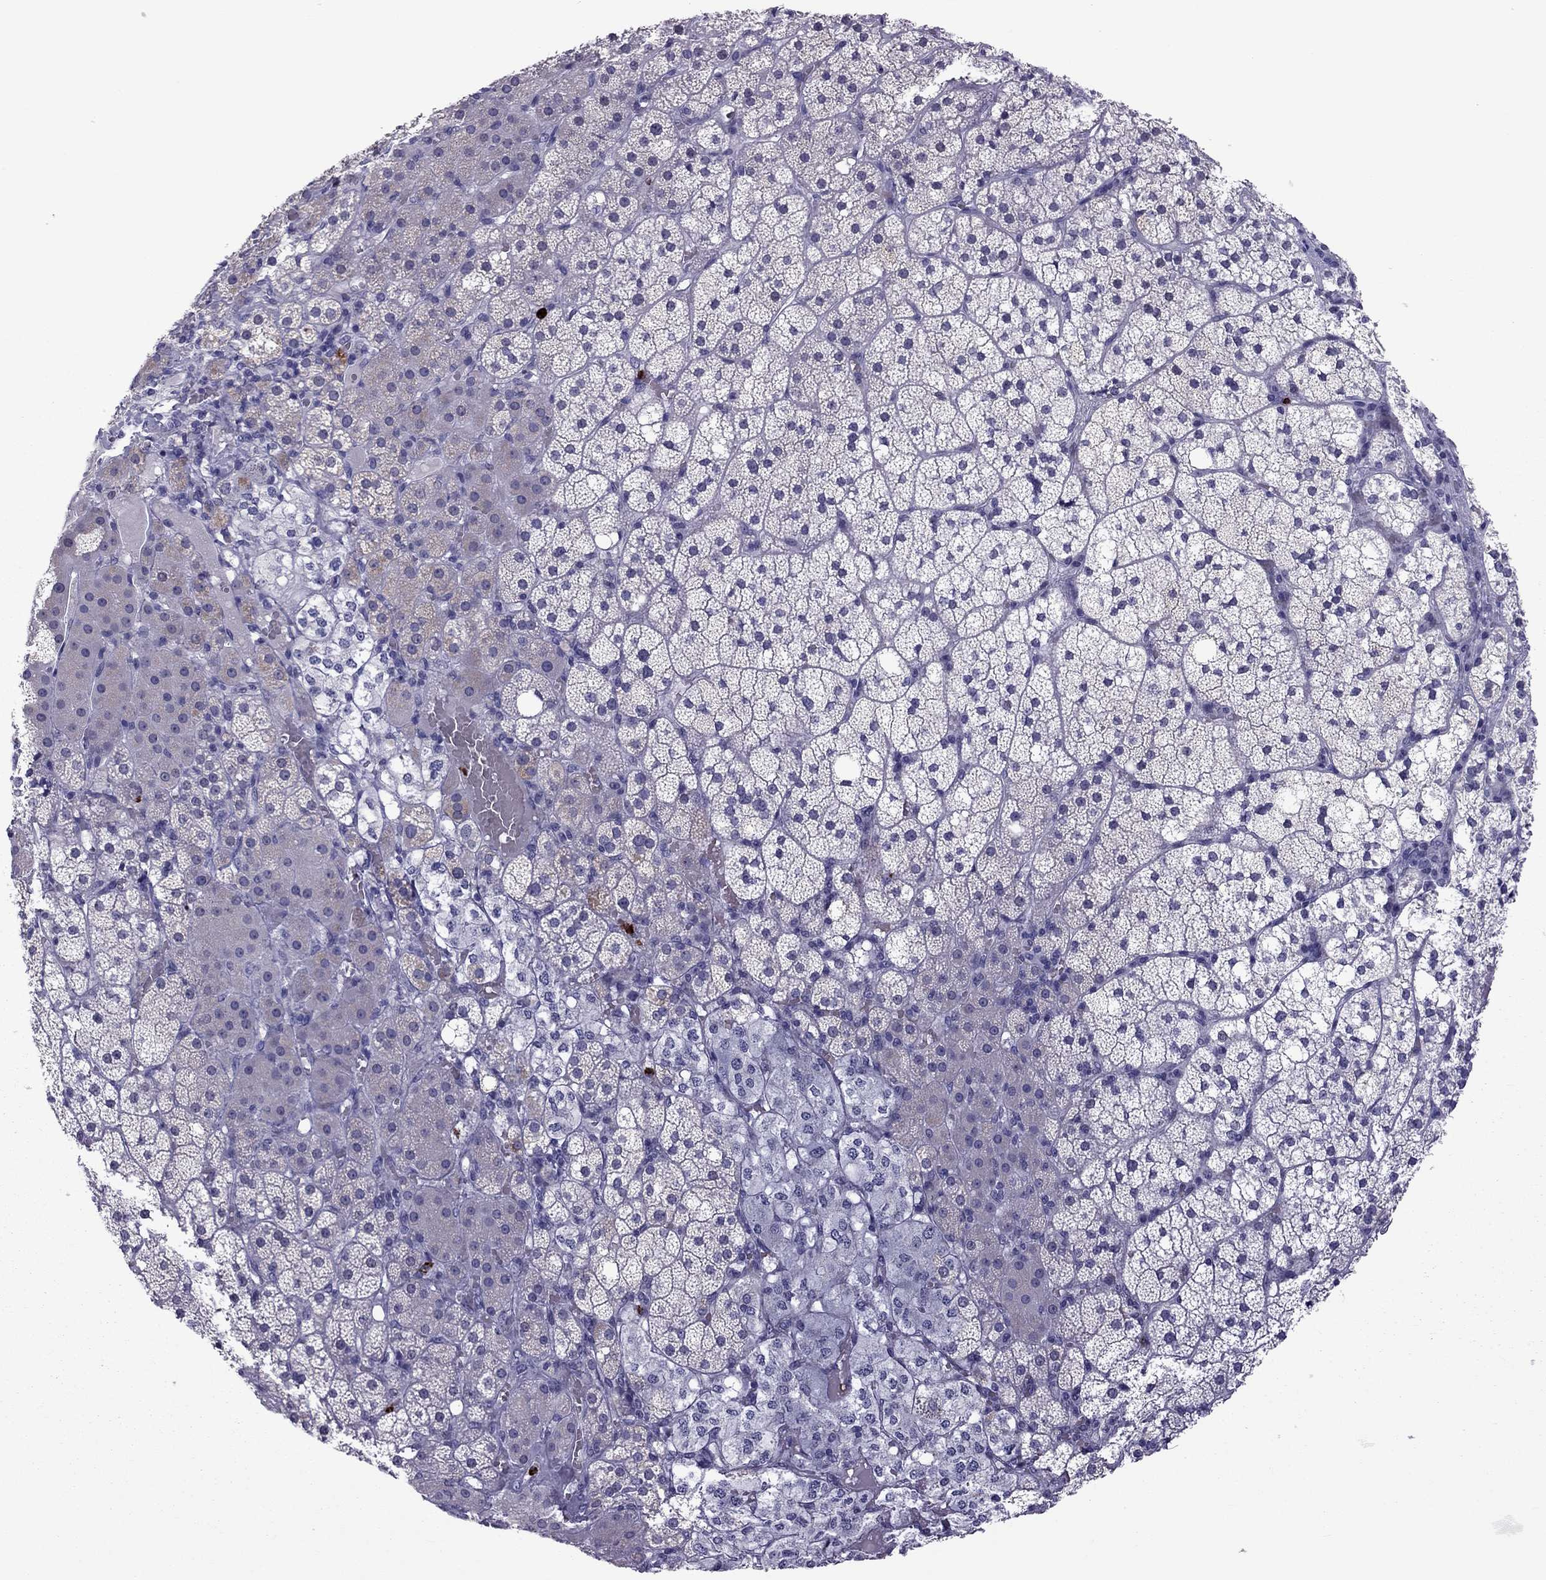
{"staining": {"intensity": "negative", "quantity": "none", "location": "none"}, "tissue": "adrenal gland", "cell_type": "Glandular cells", "image_type": "normal", "snomed": [{"axis": "morphology", "description": "Normal tissue, NOS"}, {"axis": "topography", "description": "Adrenal gland"}], "caption": "IHC photomicrograph of benign adrenal gland: adrenal gland stained with DAB (3,3'-diaminobenzidine) demonstrates no significant protein positivity in glandular cells.", "gene": "CCL27", "patient": {"sex": "male", "age": 53}}